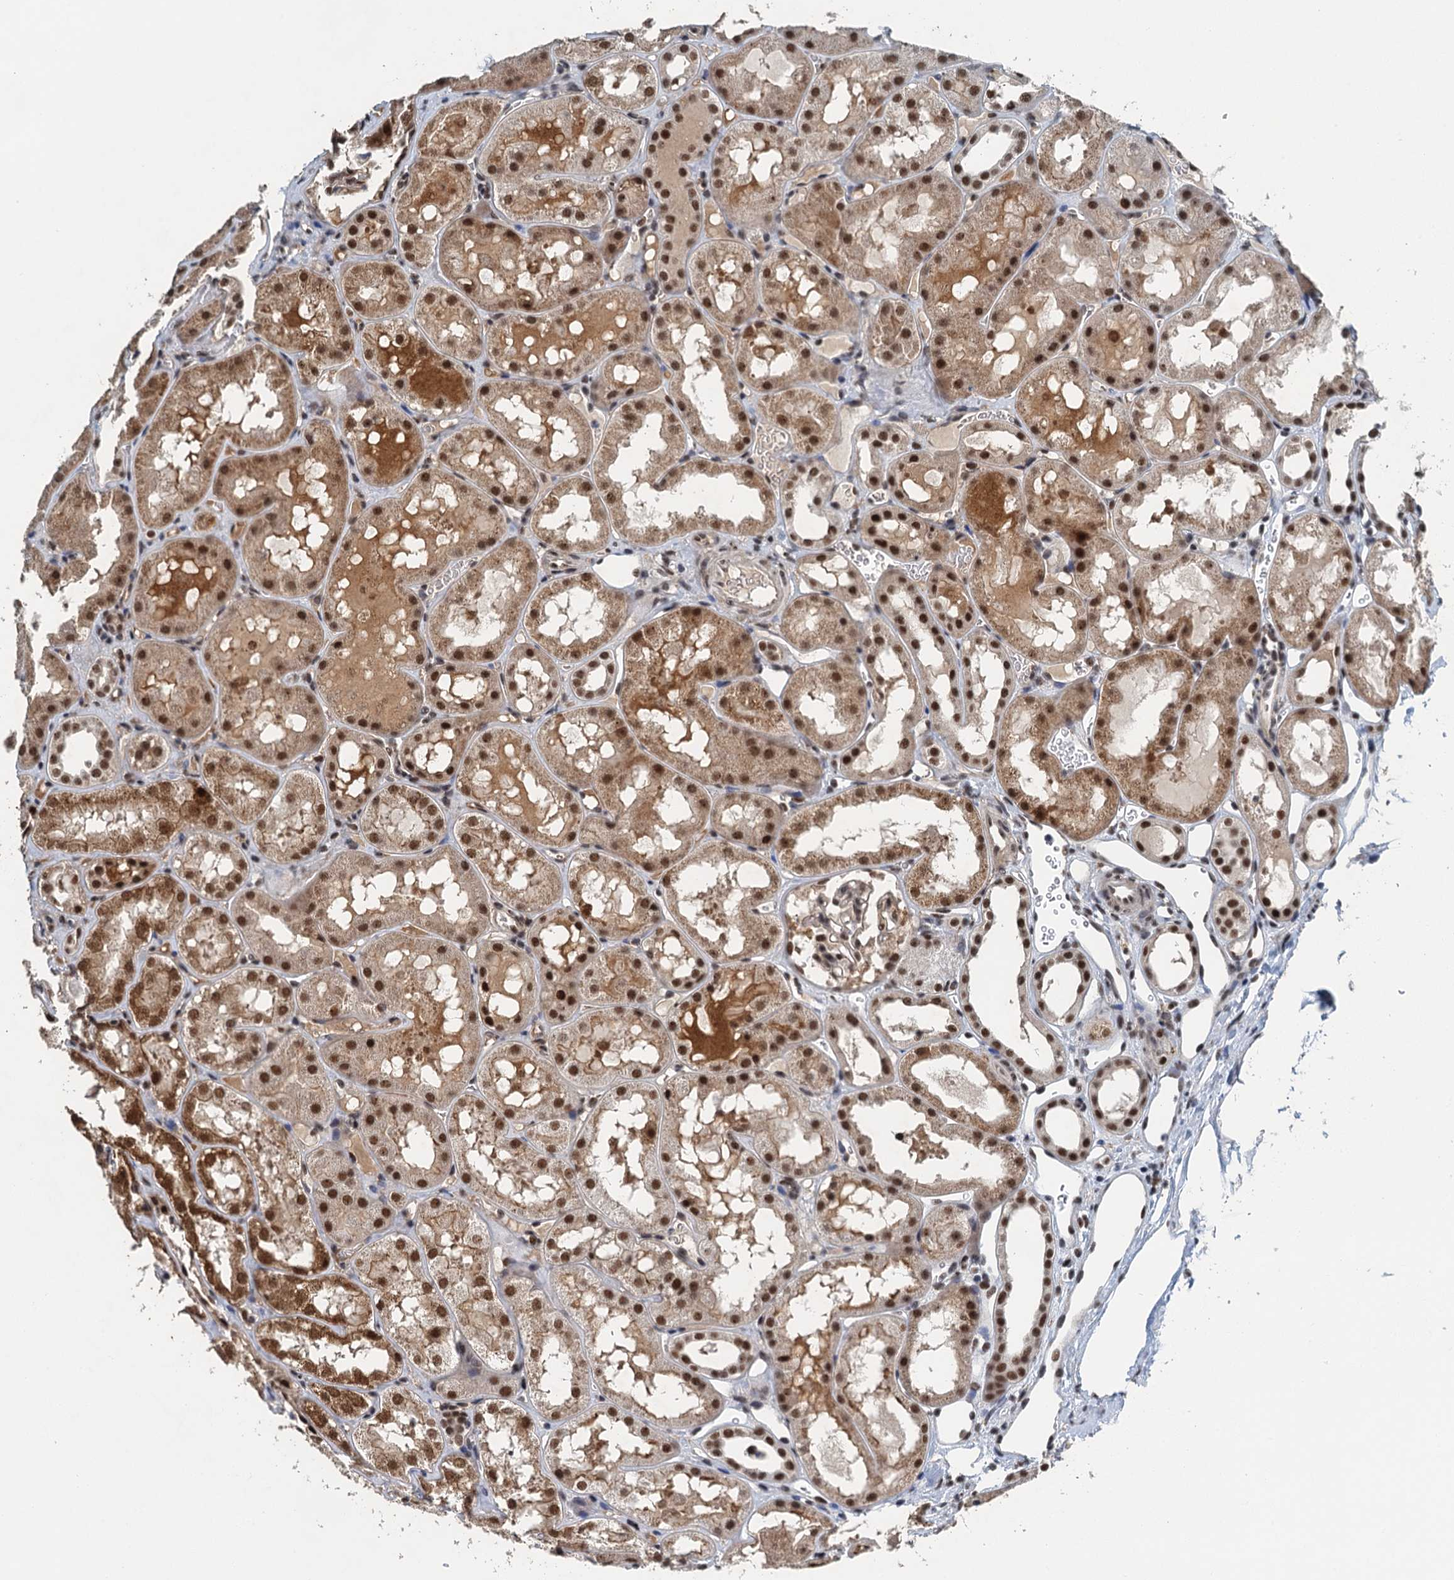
{"staining": {"intensity": "moderate", "quantity": "25%-75%", "location": "nuclear"}, "tissue": "kidney", "cell_type": "Cells in glomeruli", "image_type": "normal", "snomed": [{"axis": "morphology", "description": "Normal tissue, NOS"}, {"axis": "topography", "description": "Kidney"}, {"axis": "topography", "description": "Urinary bladder"}], "caption": "Immunohistochemistry image of benign kidney stained for a protein (brown), which reveals medium levels of moderate nuclear expression in approximately 25%-75% of cells in glomeruli.", "gene": "MTA3", "patient": {"sex": "male", "age": 16}}